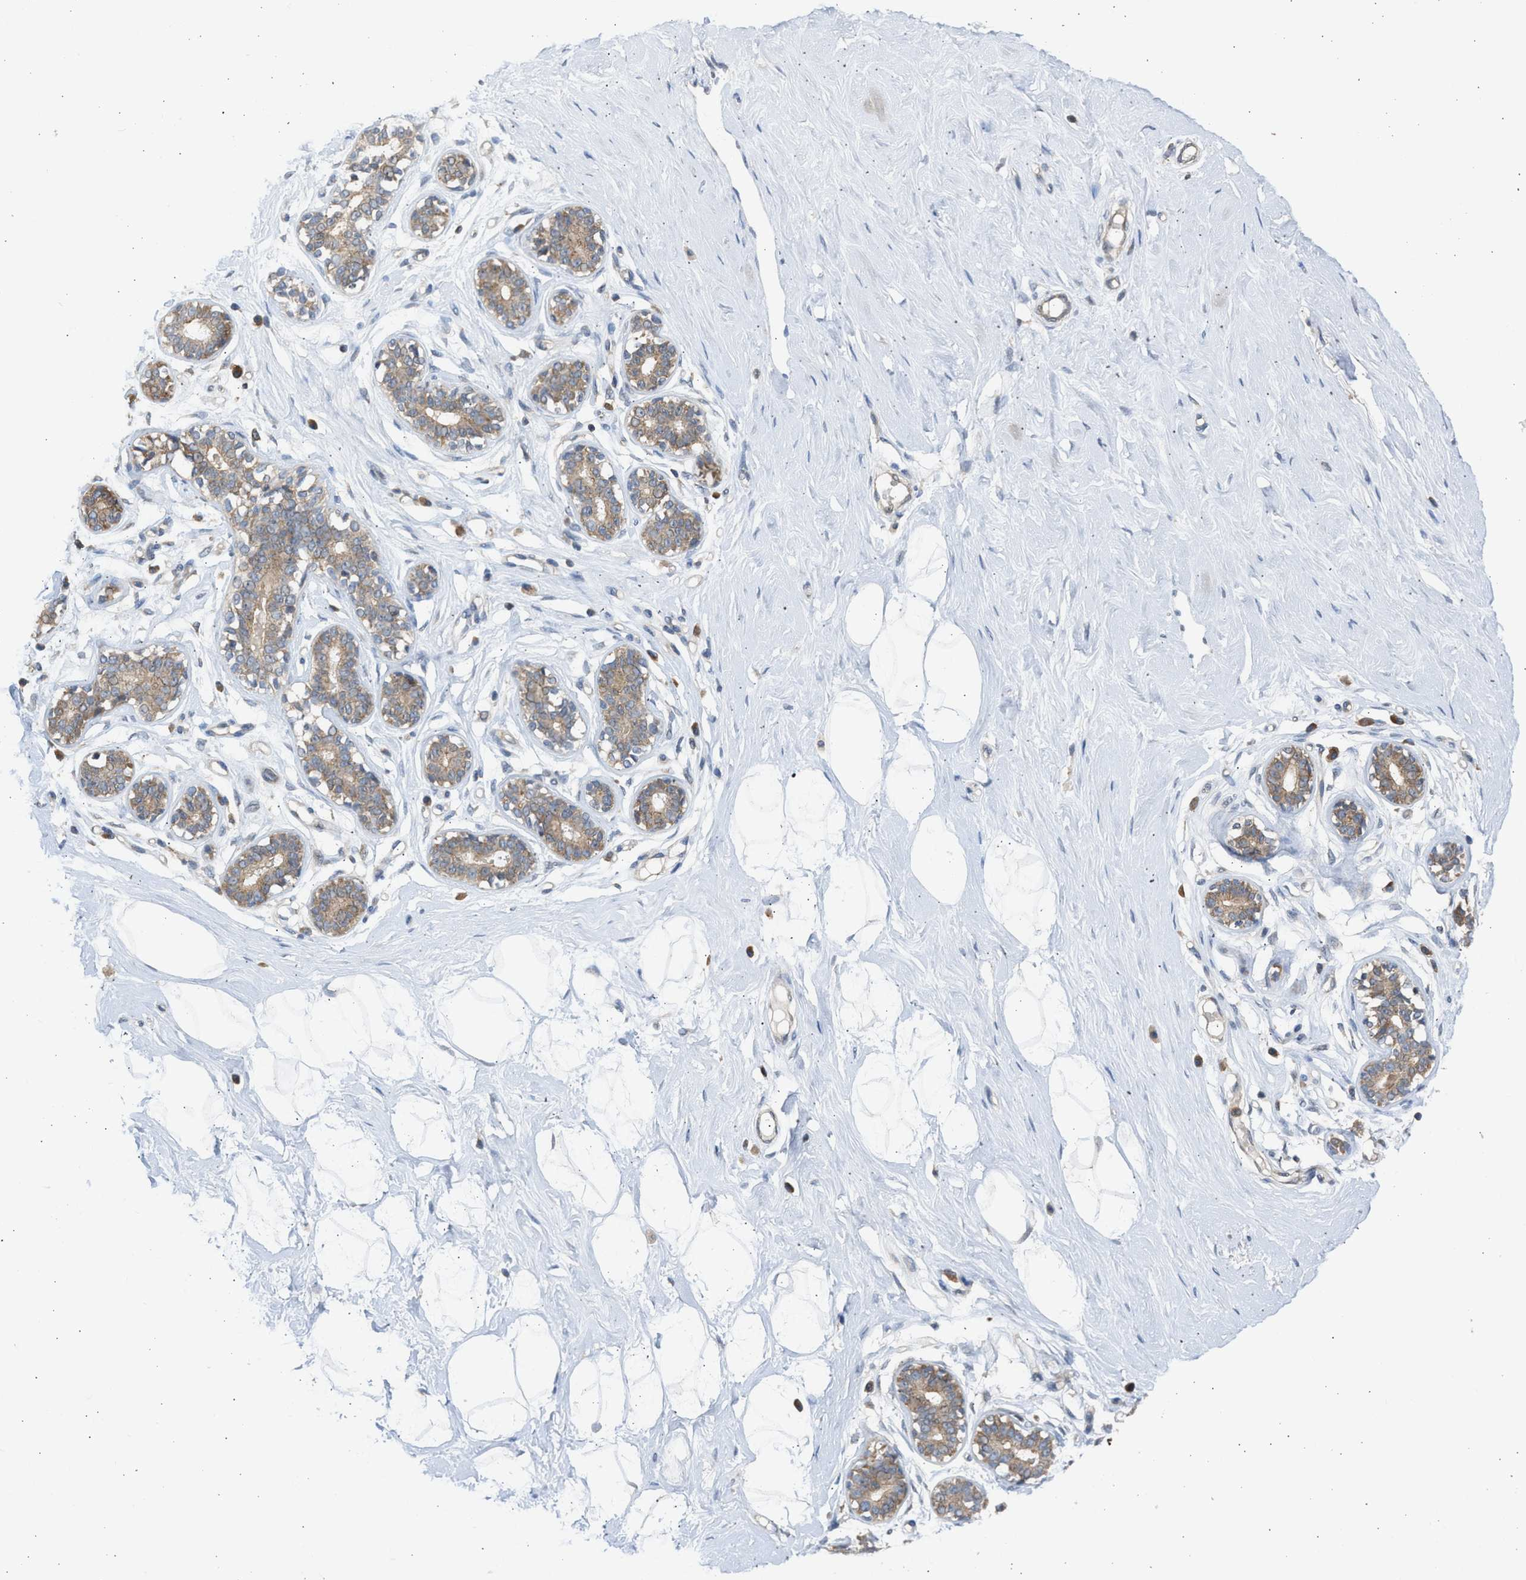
{"staining": {"intensity": "negative", "quantity": "none", "location": "none"}, "tissue": "breast", "cell_type": "Adipocytes", "image_type": "normal", "snomed": [{"axis": "morphology", "description": "Normal tissue, NOS"}, {"axis": "topography", "description": "Breast"}], "caption": "Normal breast was stained to show a protein in brown. There is no significant expression in adipocytes.", "gene": "CYP1A1", "patient": {"sex": "female", "age": 23}}